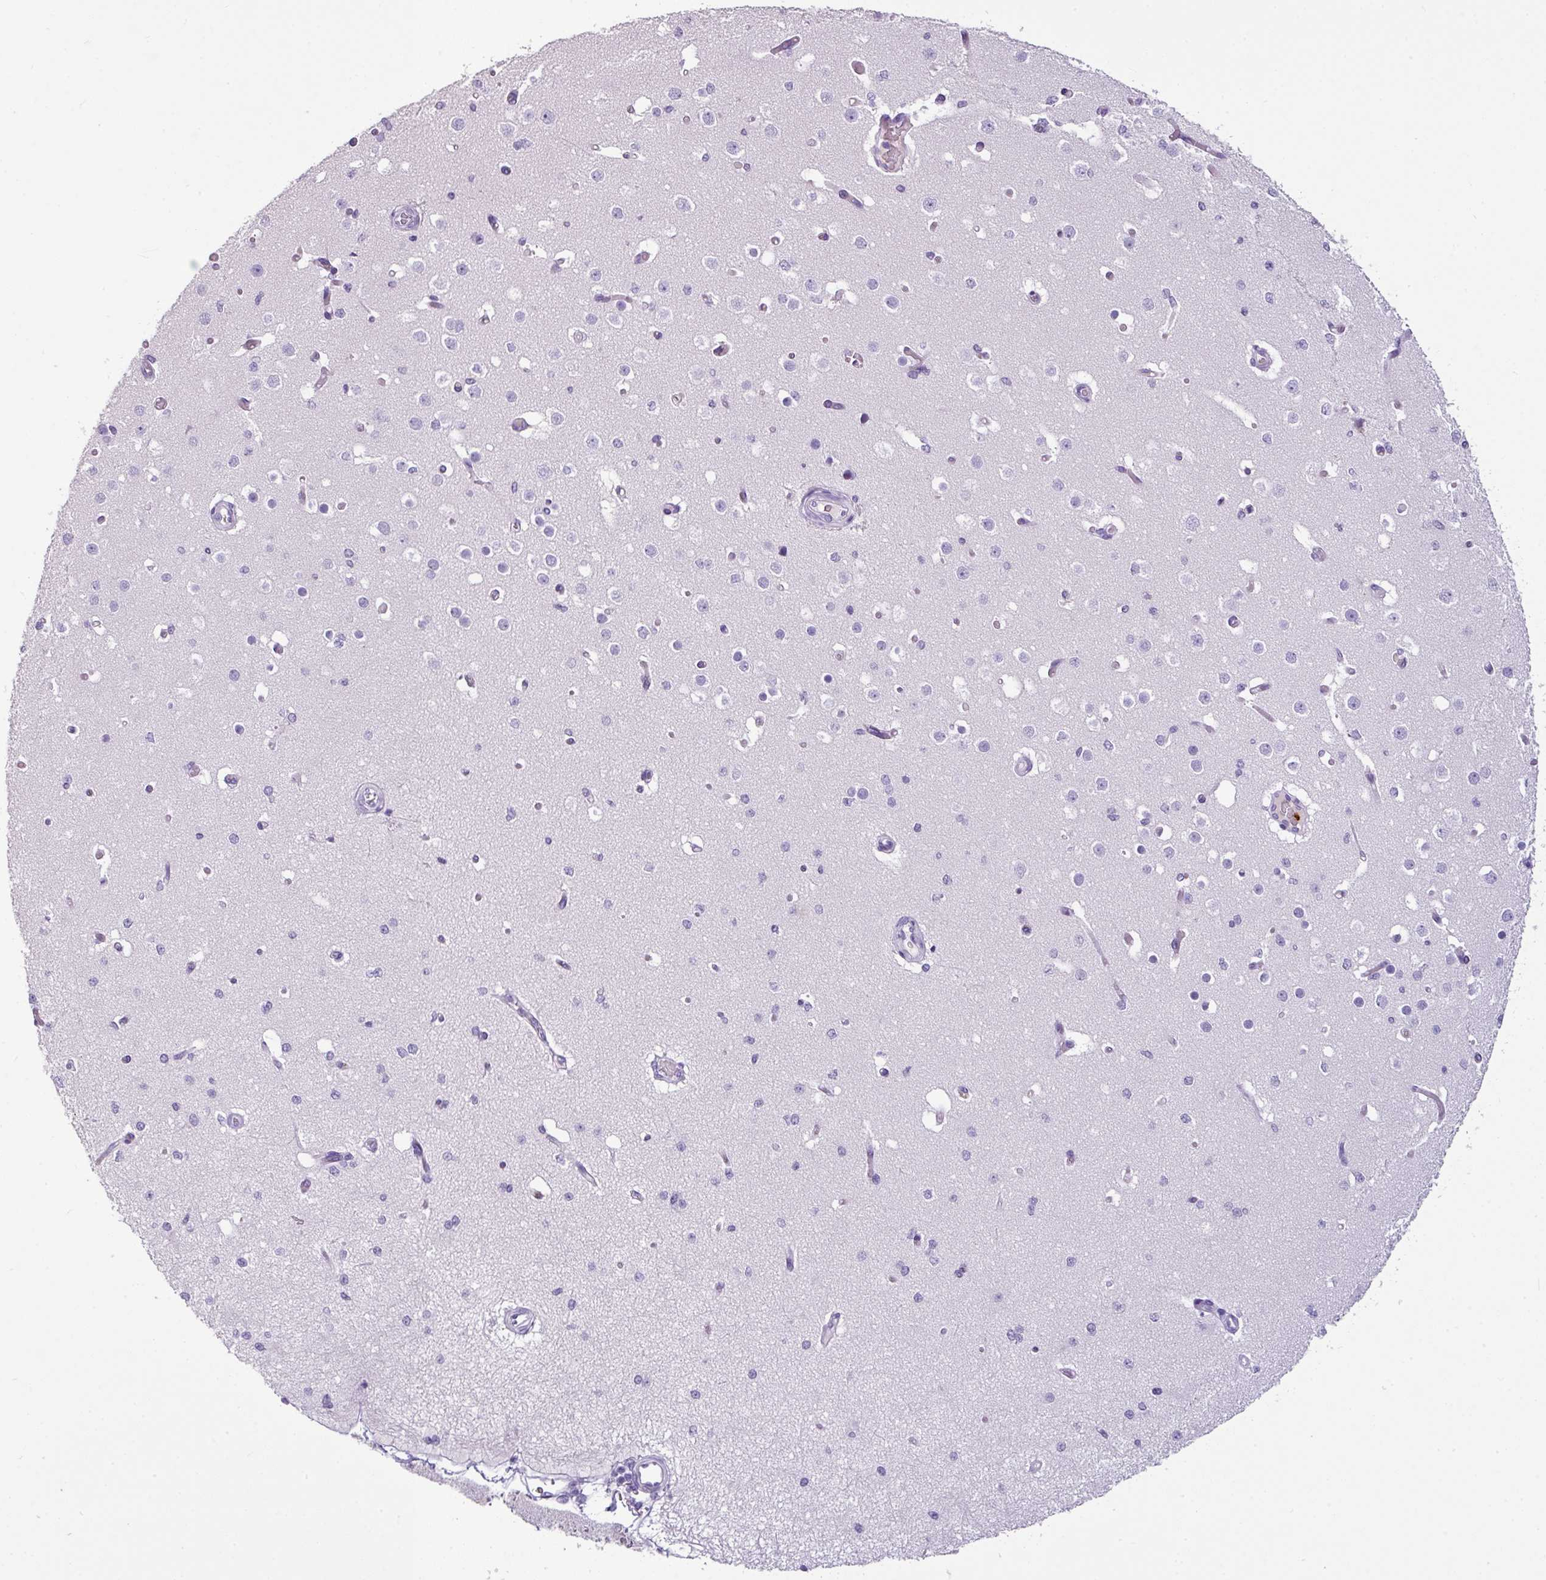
{"staining": {"intensity": "negative", "quantity": "none", "location": "none"}, "tissue": "cerebral cortex", "cell_type": "Endothelial cells", "image_type": "normal", "snomed": [{"axis": "morphology", "description": "Normal tissue, NOS"}, {"axis": "morphology", "description": "Inflammation, NOS"}, {"axis": "topography", "description": "Cerebral cortex"}], "caption": "DAB immunohistochemical staining of normal cerebral cortex displays no significant staining in endothelial cells. (DAB (3,3'-diaminobenzidine) IHC with hematoxylin counter stain).", "gene": "CTSG", "patient": {"sex": "male", "age": 6}}